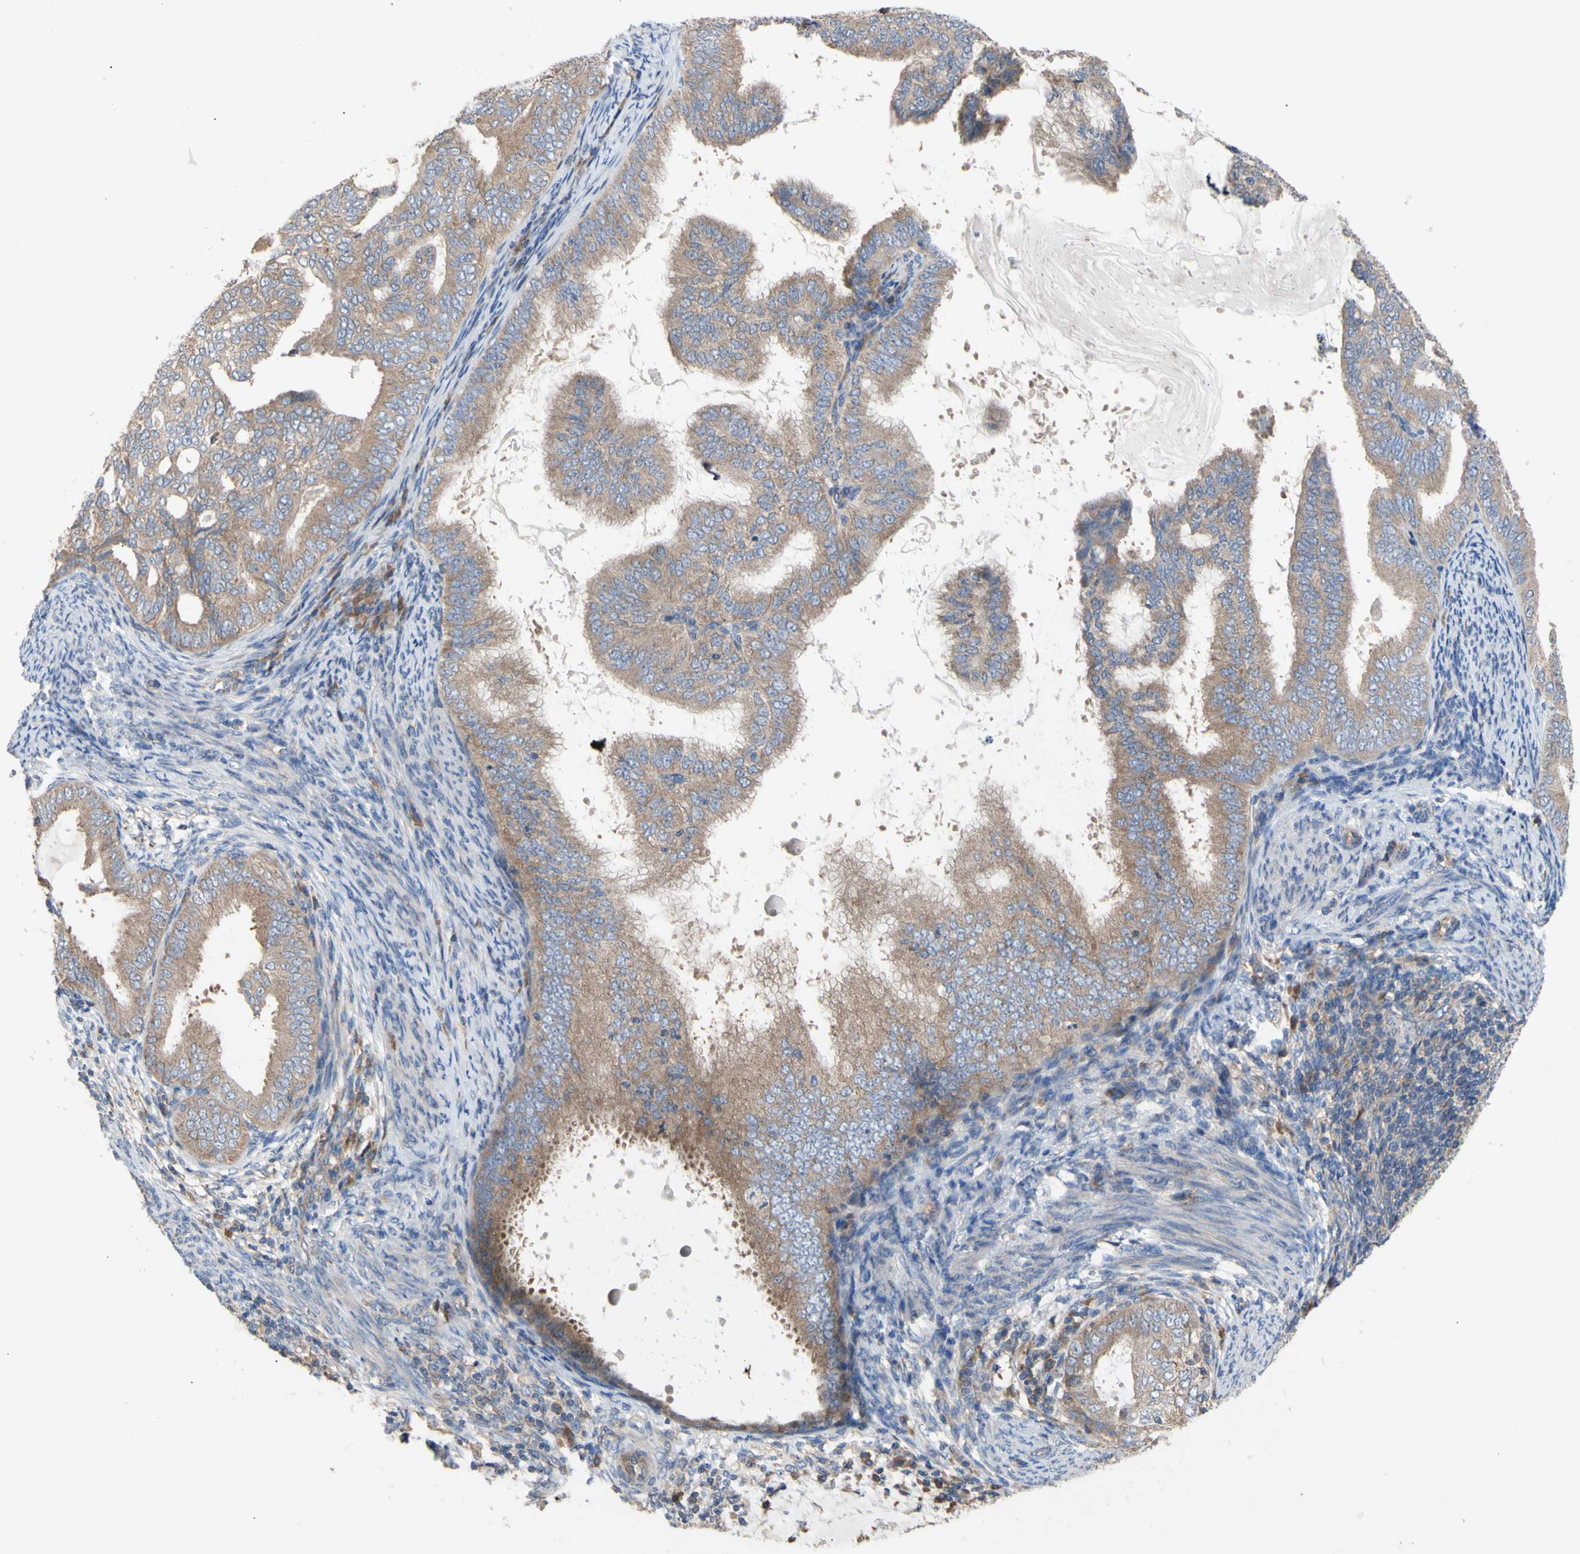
{"staining": {"intensity": "moderate", "quantity": ">75%", "location": "cytoplasmic/membranous"}, "tissue": "endometrial cancer", "cell_type": "Tumor cells", "image_type": "cancer", "snomed": [{"axis": "morphology", "description": "Adenocarcinoma, NOS"}, {"axis": "topography", "description": "Endometrium"}], "caption": "About >75% of tumor cells in endometrial cancer (adenocarcinoma) show moderate cytoplasmic/membranous protein positivity as visualized by brown immunohistochemical staining.", "gene": "EIF2S3", "patient": {"sex": "female", "age": 58}}